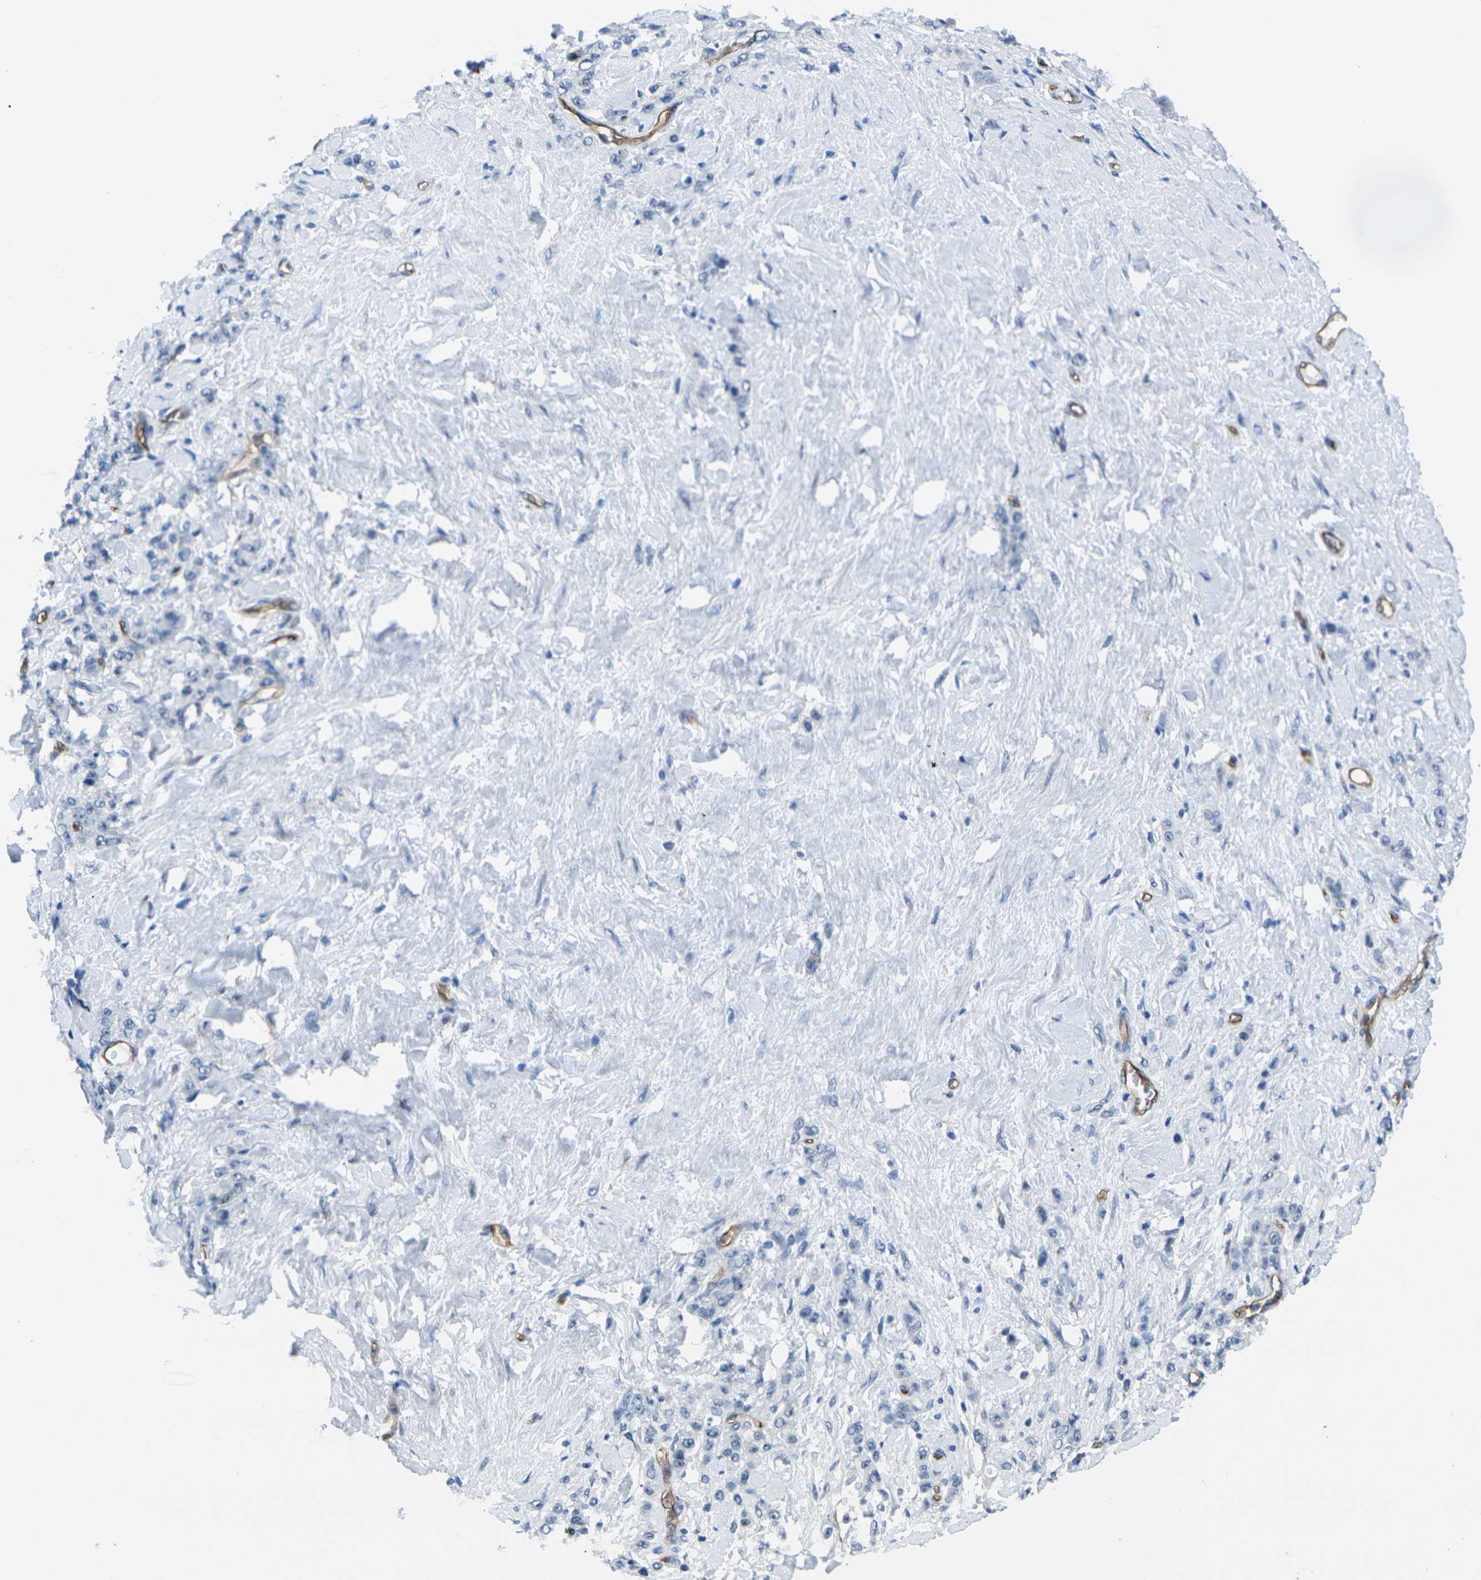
{"staining": {"intensity": "negative", "quantity": "none", "location": "none"}, "tissue": "stomach cancer", "cell_type": "Tumor cells", "image_type": "cancer", "snomed": [{"axis": "morphology", "description": "Adenocarcinoma, NOS"}, {"axis": "topography", "description": "Stomach"}], "caption": "Tumor cells show no significant expression in stomach cancer (adenocarcinoma). The staining is performed using DAB (3,3'-diaminobenzidine) brown chromogen with nuclei counter-stained in using hematoxylin.", "gene": "HSPA12B", "patient": {"sex": "male", "age": 82}}